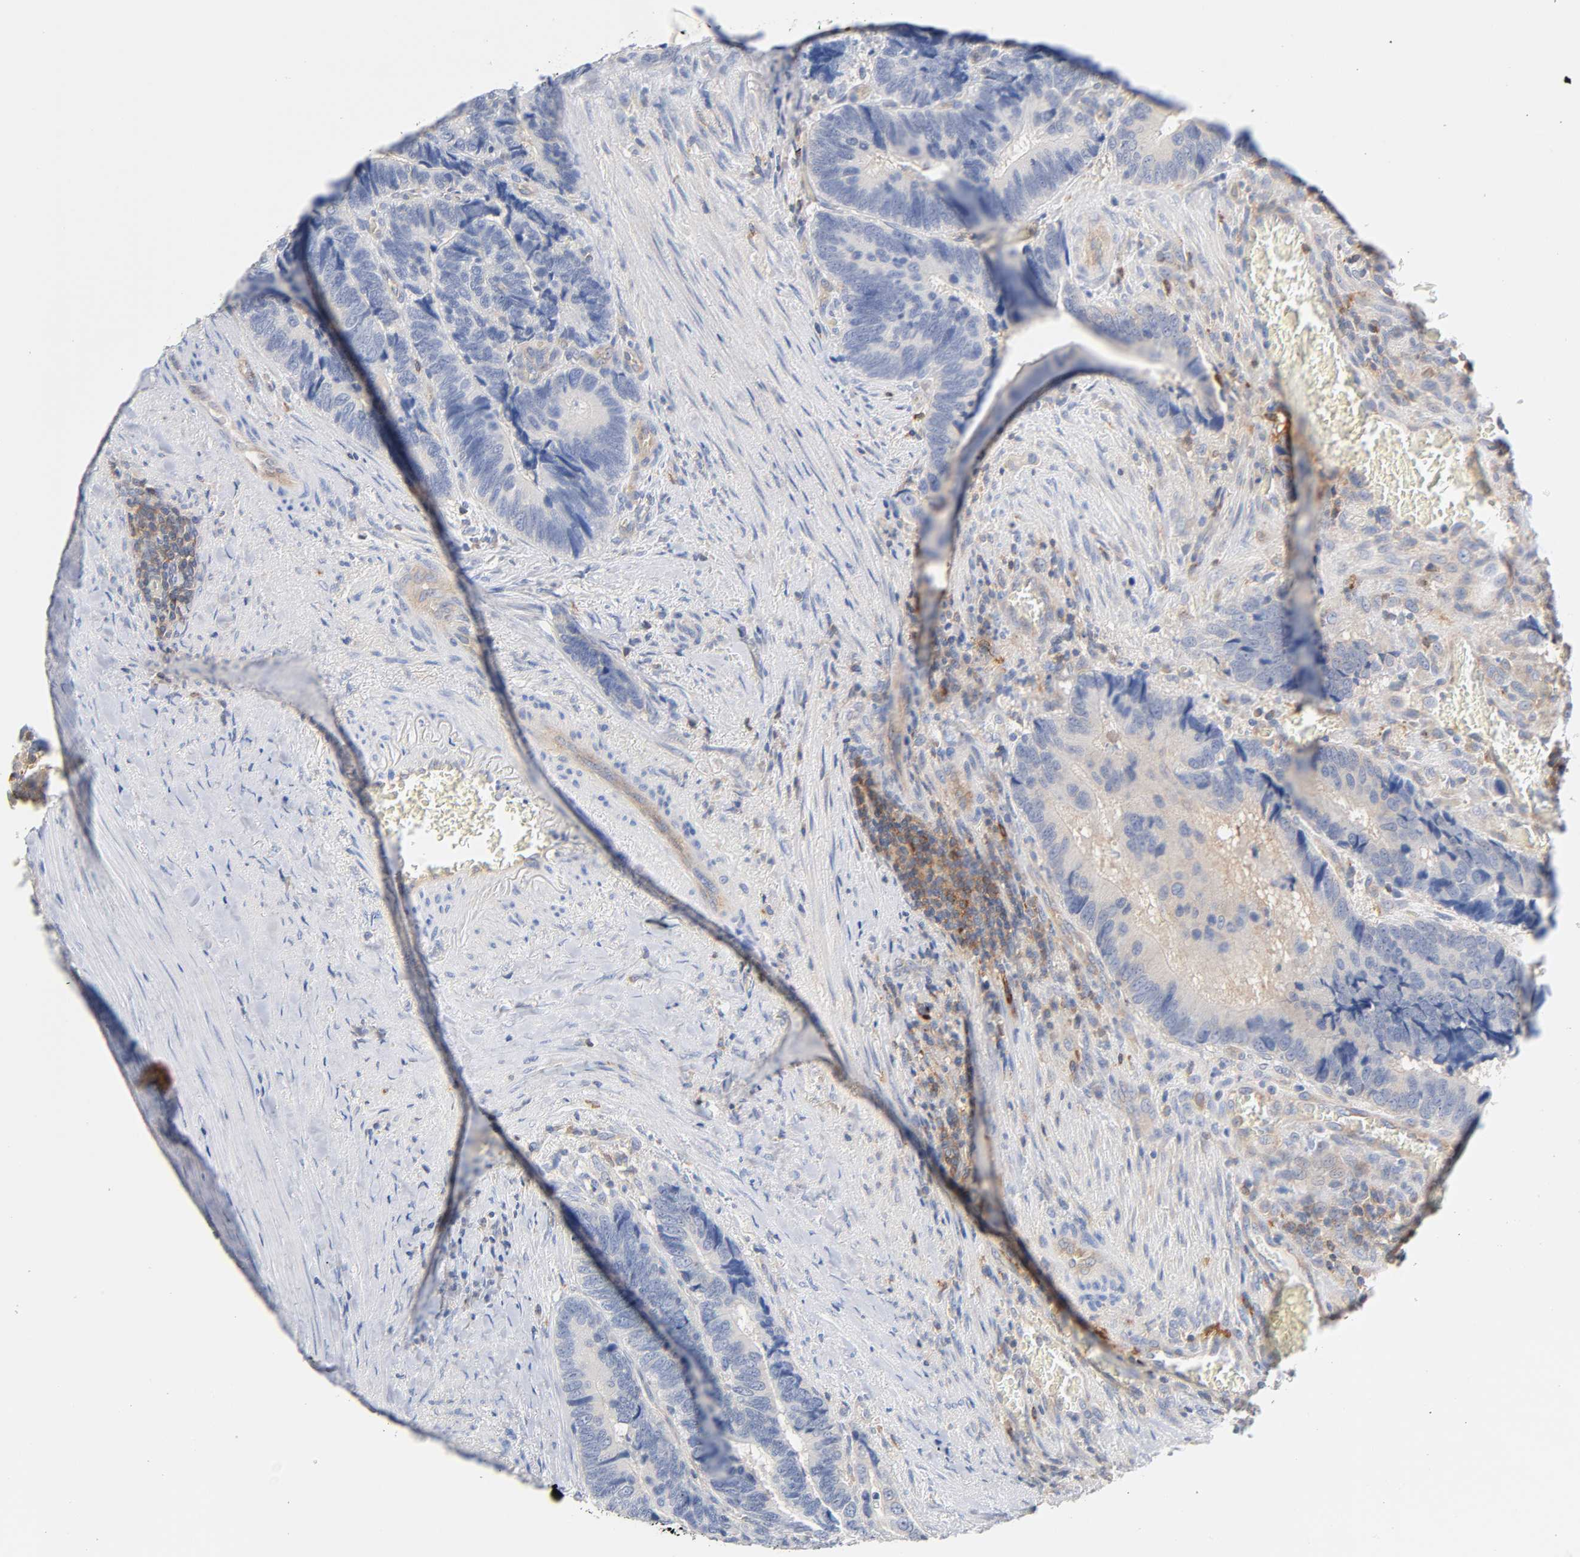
{"staining": {"intensity": "negative", "quantity": "none", "location": "none"}, "tissue": "colorectal cancer", "cell_type": "Tumor cells", "image_type": "cancer", "snomed": [{"axis": "morphology", "description": "Adenocarcinoma, NOS"}, {"axis": "topography", "description": "Colon"}], "caption": "This is an IHC histopathology image of human colorectal adenocarcinoma. There is no positivity in tumor cells.", "gene": "MALT1", "patient": {"sex": "male", "age": 72}}